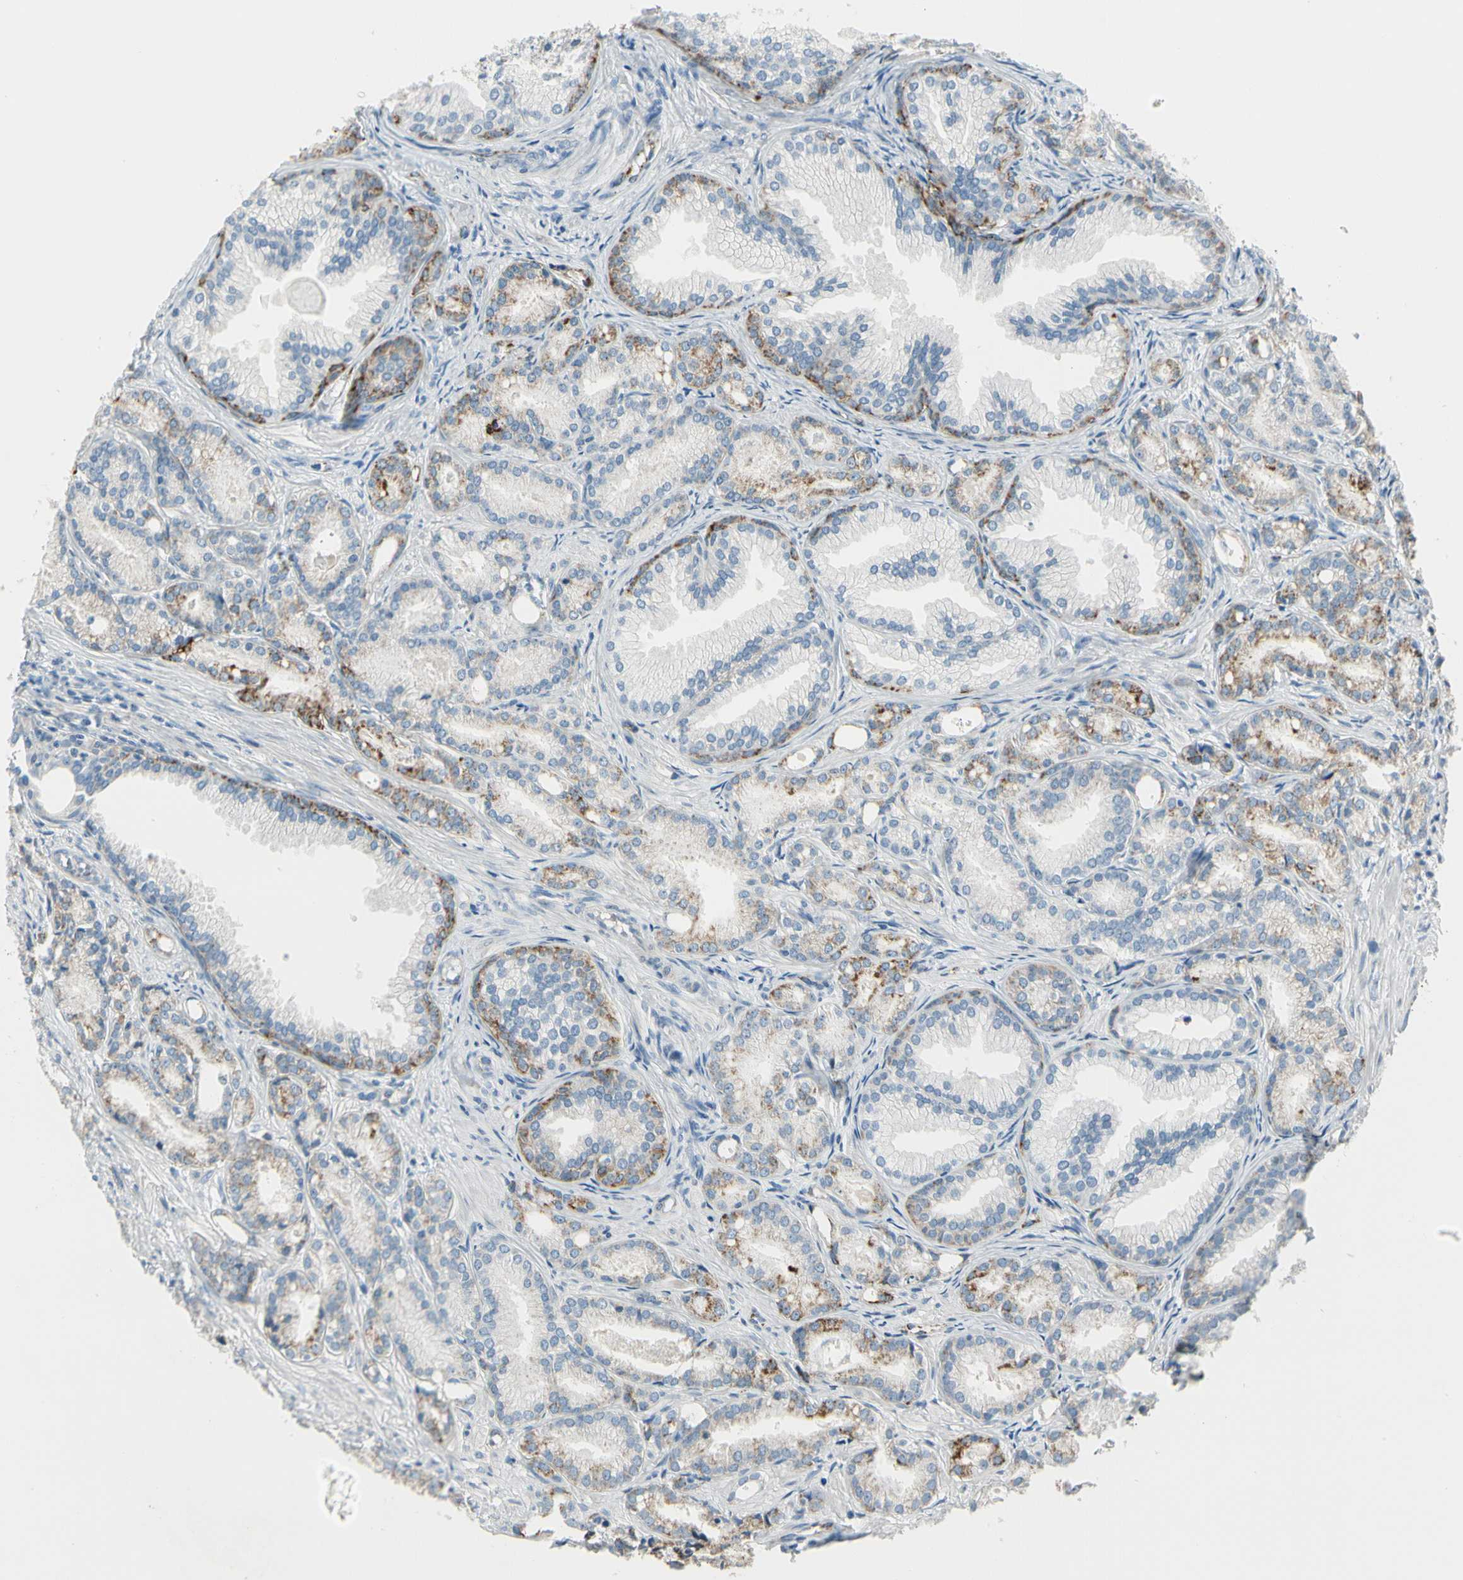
{"staining": {"intensity": "strong", "quantity": "<25%", "location": "cytoplasmic/membranous"}, "tissue": "prostate cancer", "cell_type": "Tumor cells", "image_type": "cancer", "snomed": [{"axis": "morphology", "description": "Adenocarcinoma, Low grade"}, {"axis": "topography", "description": "Prostate"}], "caption": "IHC (DAB) staining of prostate cancer (adenocarcinoma (low-grade)) reveals strong cytoplasmic/membranous protein positivity in approximately <25% of tumor cells.", "gene": "SLC6A15", "patient": {"sex": "male", "age": 72}}